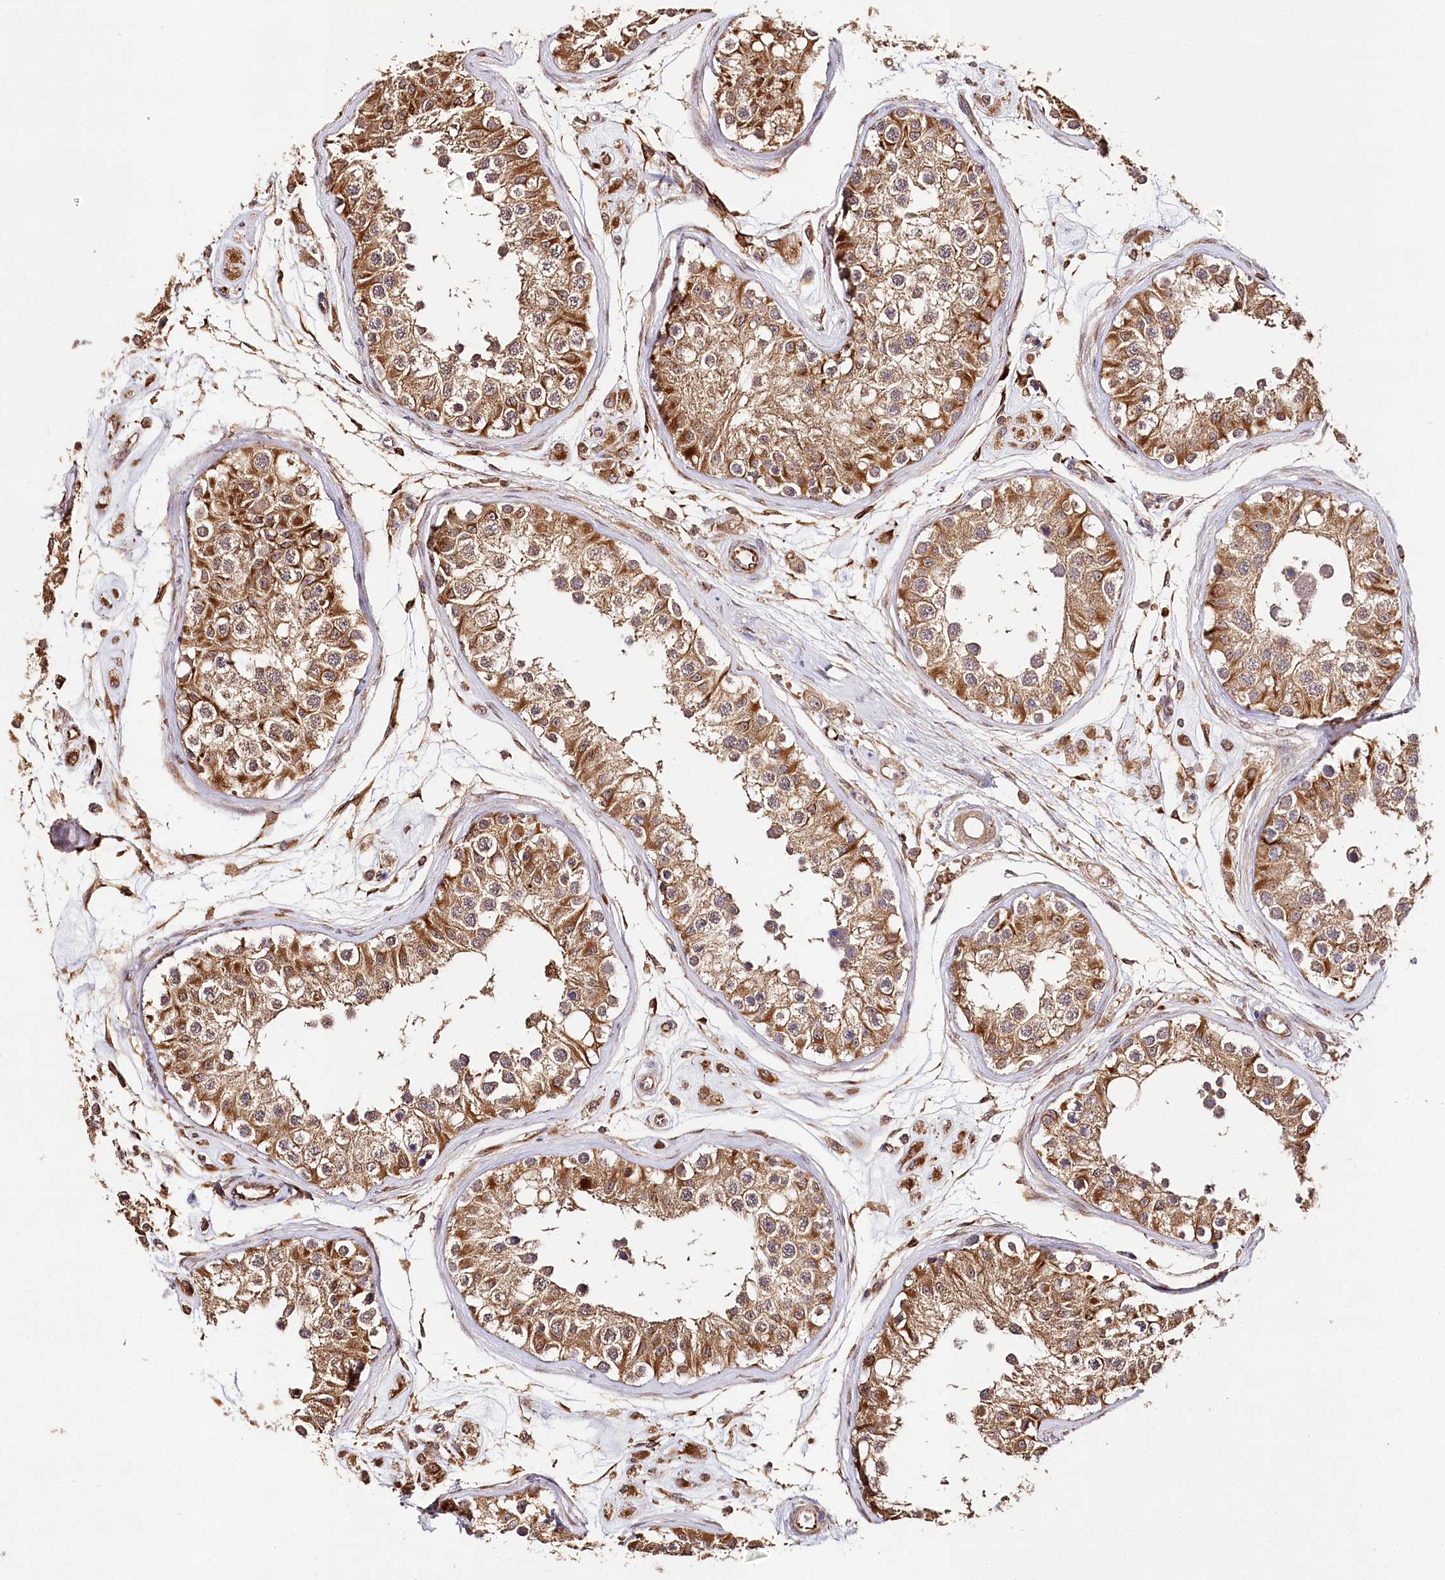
{"staining": {"intensity": "strong", "quantity": ">75%", "location": "cytoplasmic/membranous,nuclear"}, "tissue": "testis", "cell_type": "Cells in seminiferous ducts", "image_type": "normal", "snomed": [{"axis": "morphology", "description": "Normal tissue, NOS"}, {"axis": "morphology", "description": "Adenocarcinoma, metastatic, NOS"}, {"axis": "topography", "description": "Testis"}], "caption": "A high-resolution photomicrograph shows immunohistochemistry (IHC) staining of benign testis, which displays strong cytoplasmic/membranous,nuclear positivity in about >75% of cells in seminiferous ducts.", "gene": "DMXL1", "patient": {"sex": "male", "age": 26}}